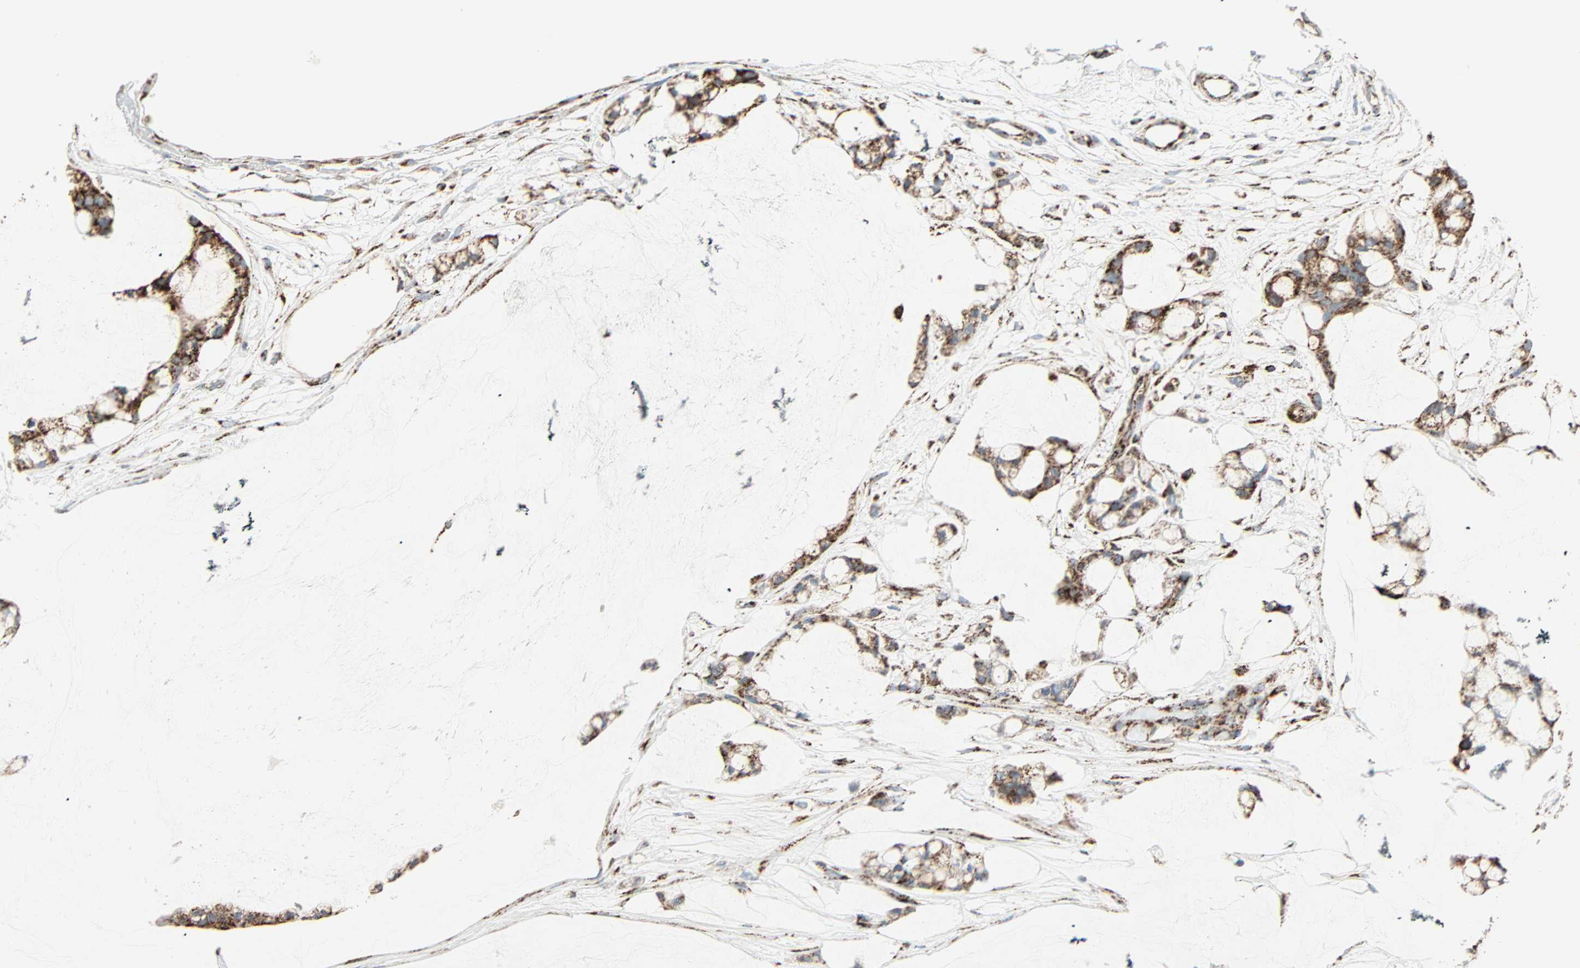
{"staining": {"intensity": "moderate", "quantity": ">75%", "location": "cytoplasmic/membranous"}, "tissue": "ovarian cancer", "cell_type": "Tumor cells", "image_type": "cancer", "snomed": [{"axis": "morphology", "description": "Cystadenocarcinoma, mucinous, NOS"}, {"axis": "topography", "description": "Ovary"}], "caption": "IHC (DAB (3,3'-diaminobenzidine)) staining of ovarian mucinous cystadenocarcinoma displays moderate cytoplasmic/membranous protein expression in about >75% of tumor cells.", "gene": "IDH2", "patient": {"sex": "female", "age": 39}}